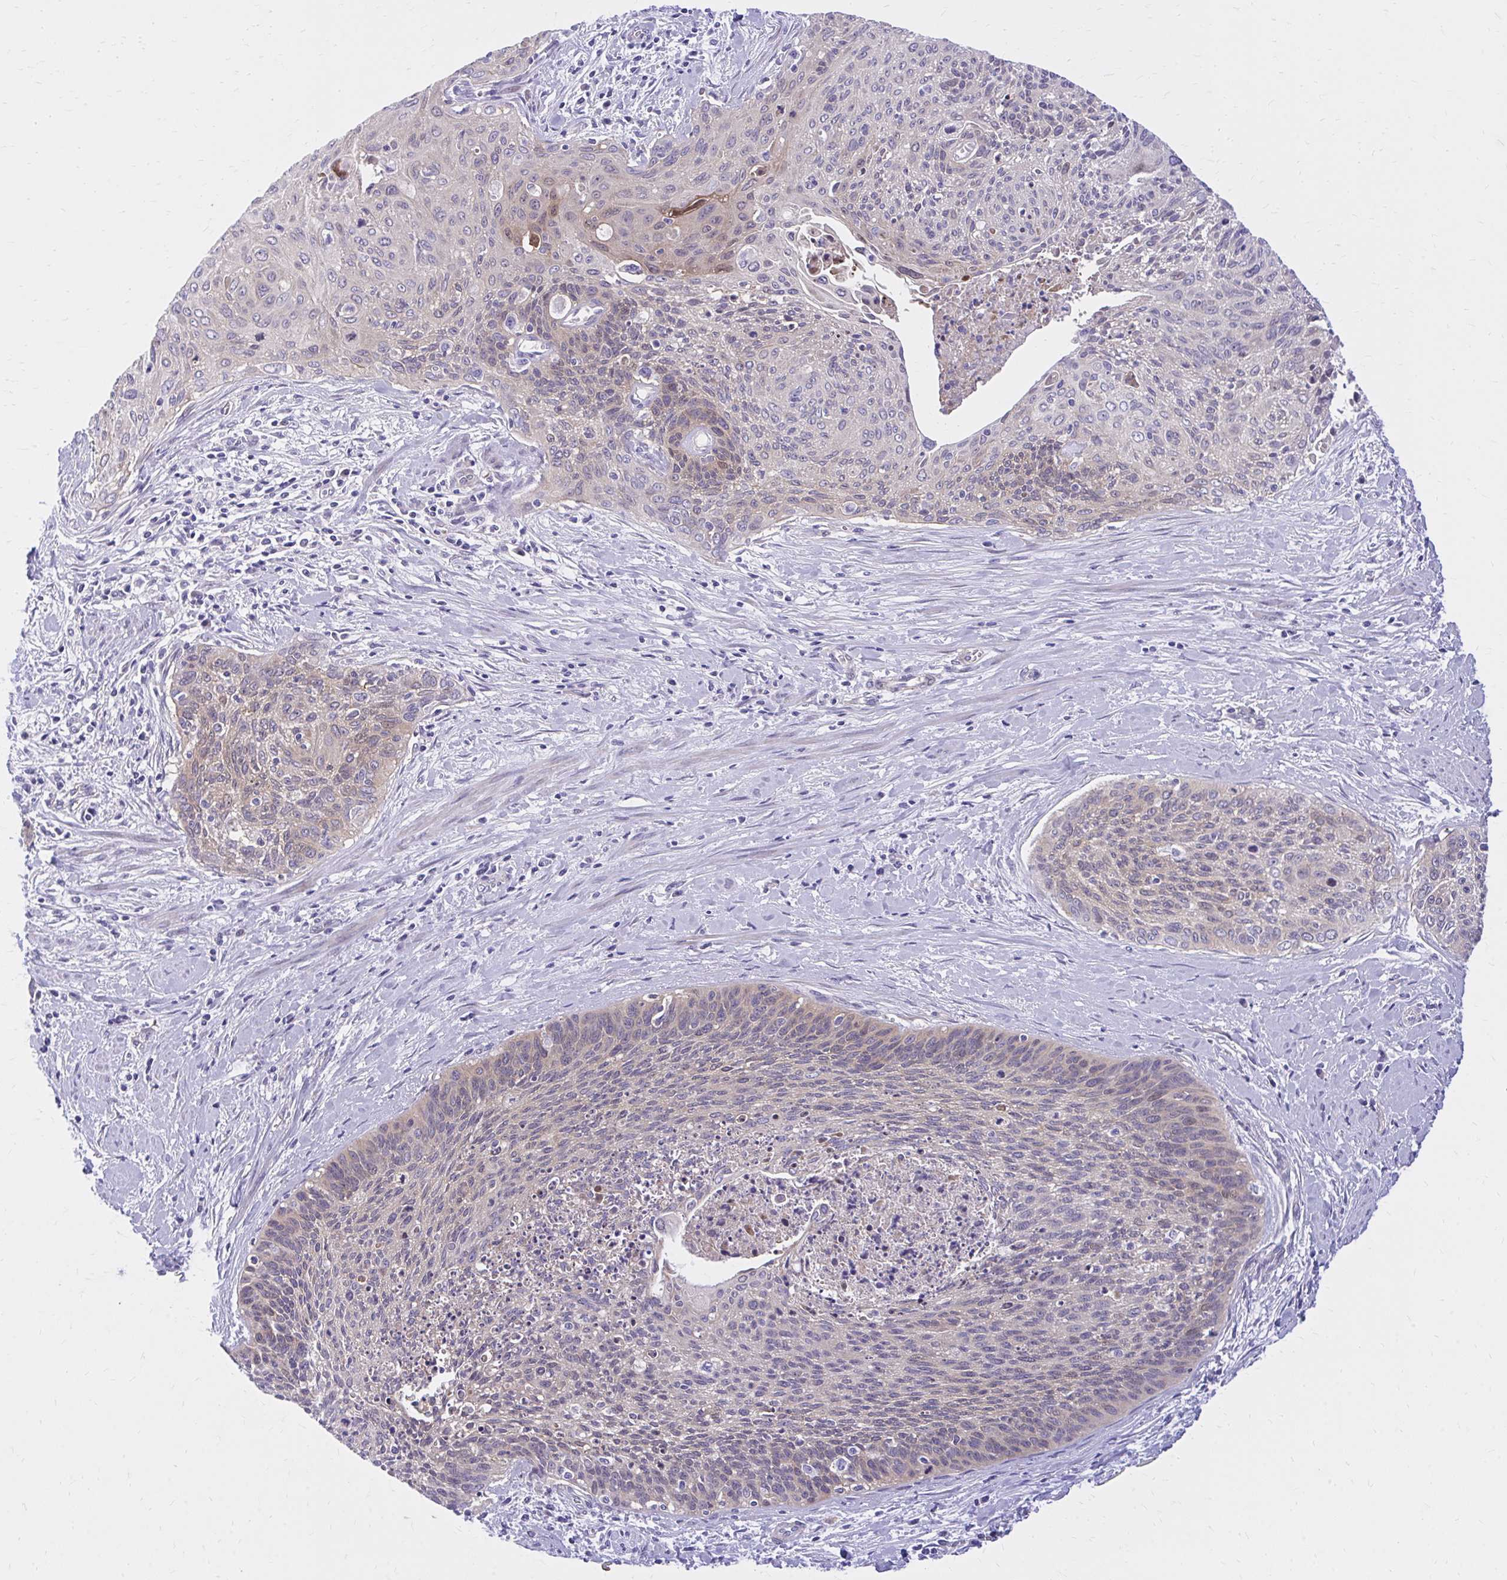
{"staining": {"intensity": "weak", "quantity": "<25%", "location": "cytoplasmic/membranous"}, "tissue": "cervical cancer", "cell_type": "Tumor cells", "image_type": "cancer", "snomed": [{"axis": "morphology", "description": "Squamous cell carcinoma, NOS"}, {"axis": "topography", "description": "Cervix"}], "caption": "Tumor cells show no significant protein expression in cervical cancer (squamous cell carcinoma). The staining was performed using DAB to visualize the protein expression in brown, while the nuclei were stained in blue with hematoxylin (Magnification: 20x).", "gene": "ADAMTSL1", "patient": {"sex": "female", "age": 55}}